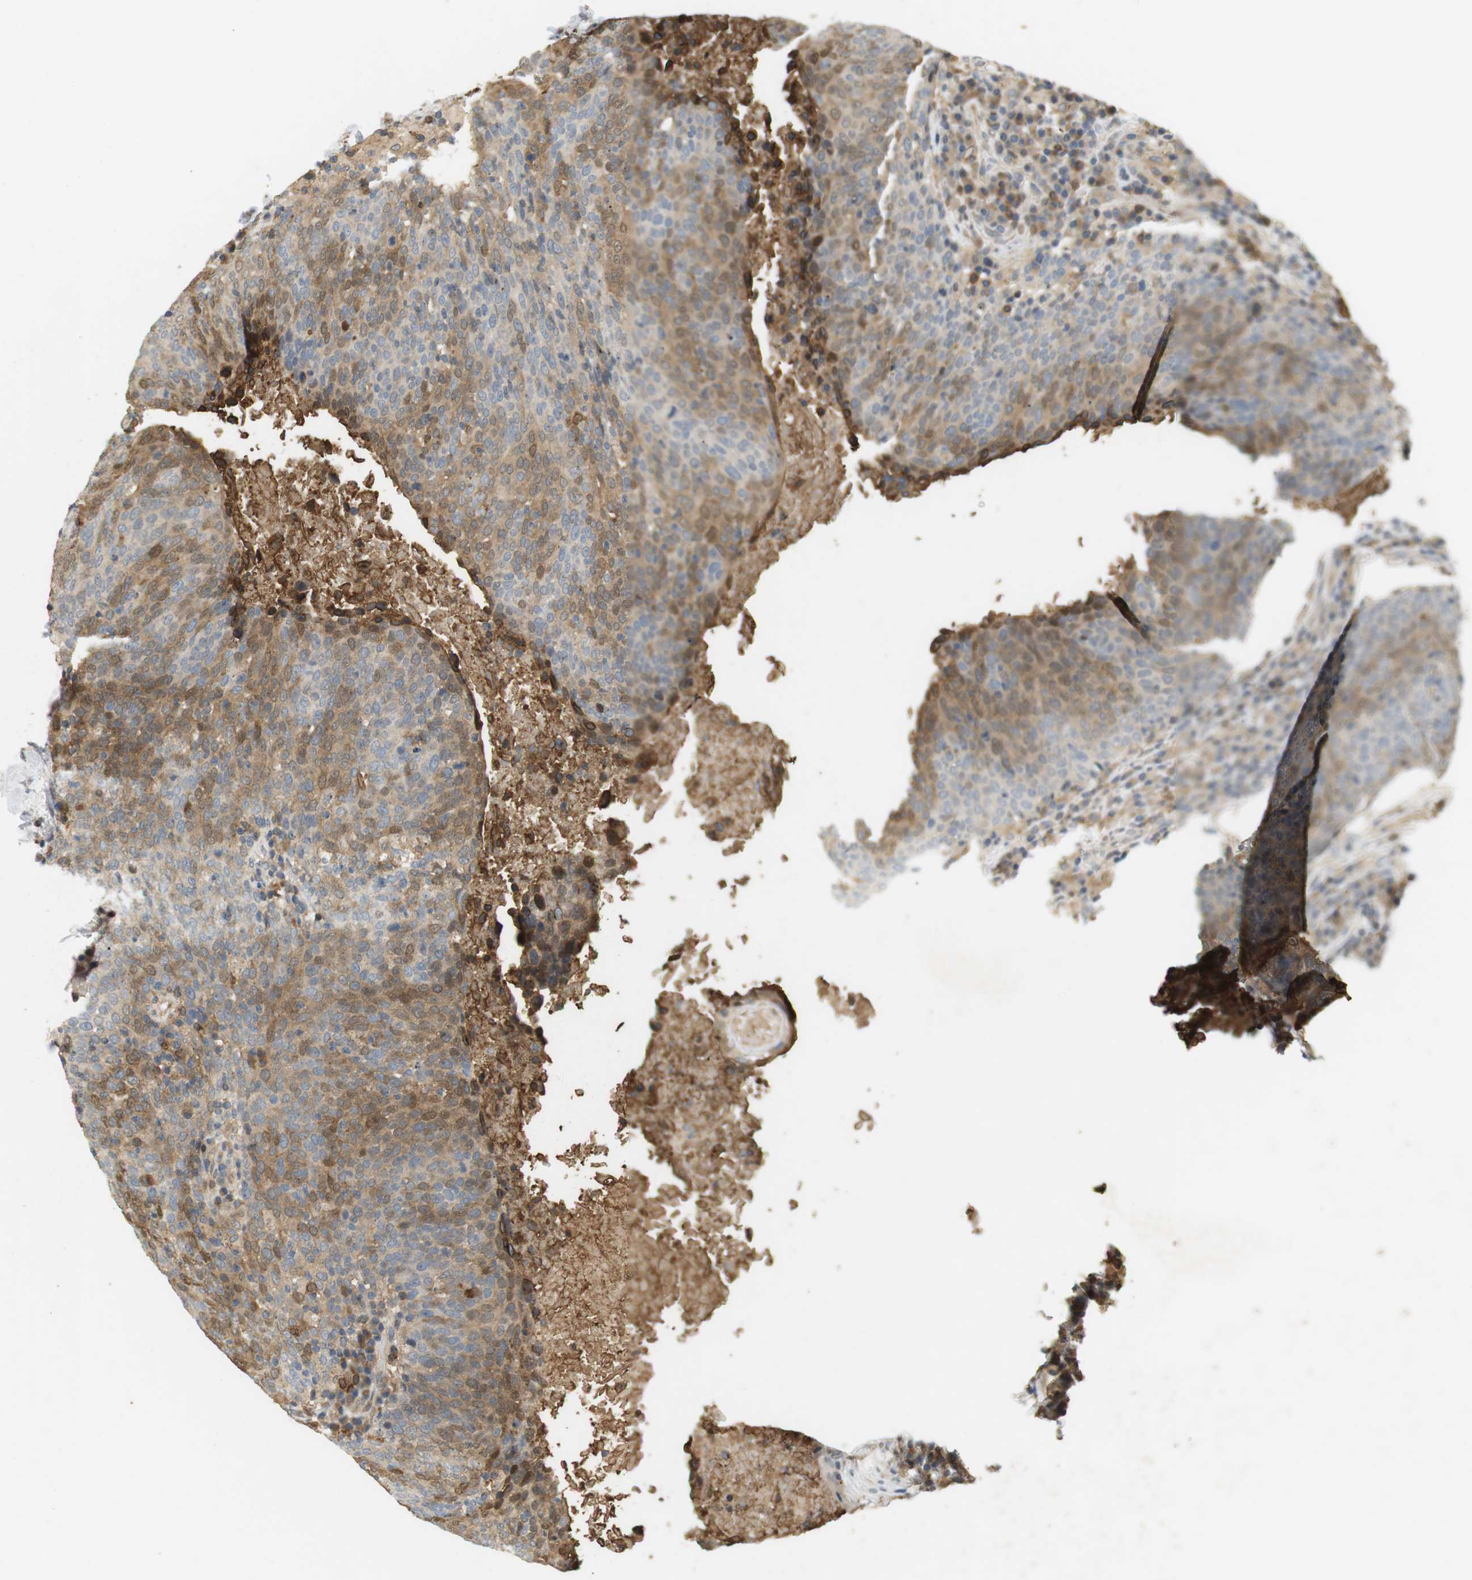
{"staining": {"intensity": "moderate", "quantity": ">75%", "location": "cytoplasmic/membranous"}, "tissue": "head and neck cancer", "cell_type": "Tumor cells", "image_type": "cancer", "snomed": [{"axis": "morphology", "description": "Squamous cell carcinoma, NOS"}, {"axis": "morphology", "description": "Squamous cell carcinoma, metastatic, NOS"}, {"axis": "topography", "description": "Lymph node"}, {"axis": "topography", "description": "Head-Neck"}], "caption": "Moderate cytoplasmic/membranous expression is present in approximately >75% of tumor cells in head and neck cancer (metastatic squamous cell carcinoma).", "gene": "P2RY1", "patient": {"sex": "male", "age": 62}}